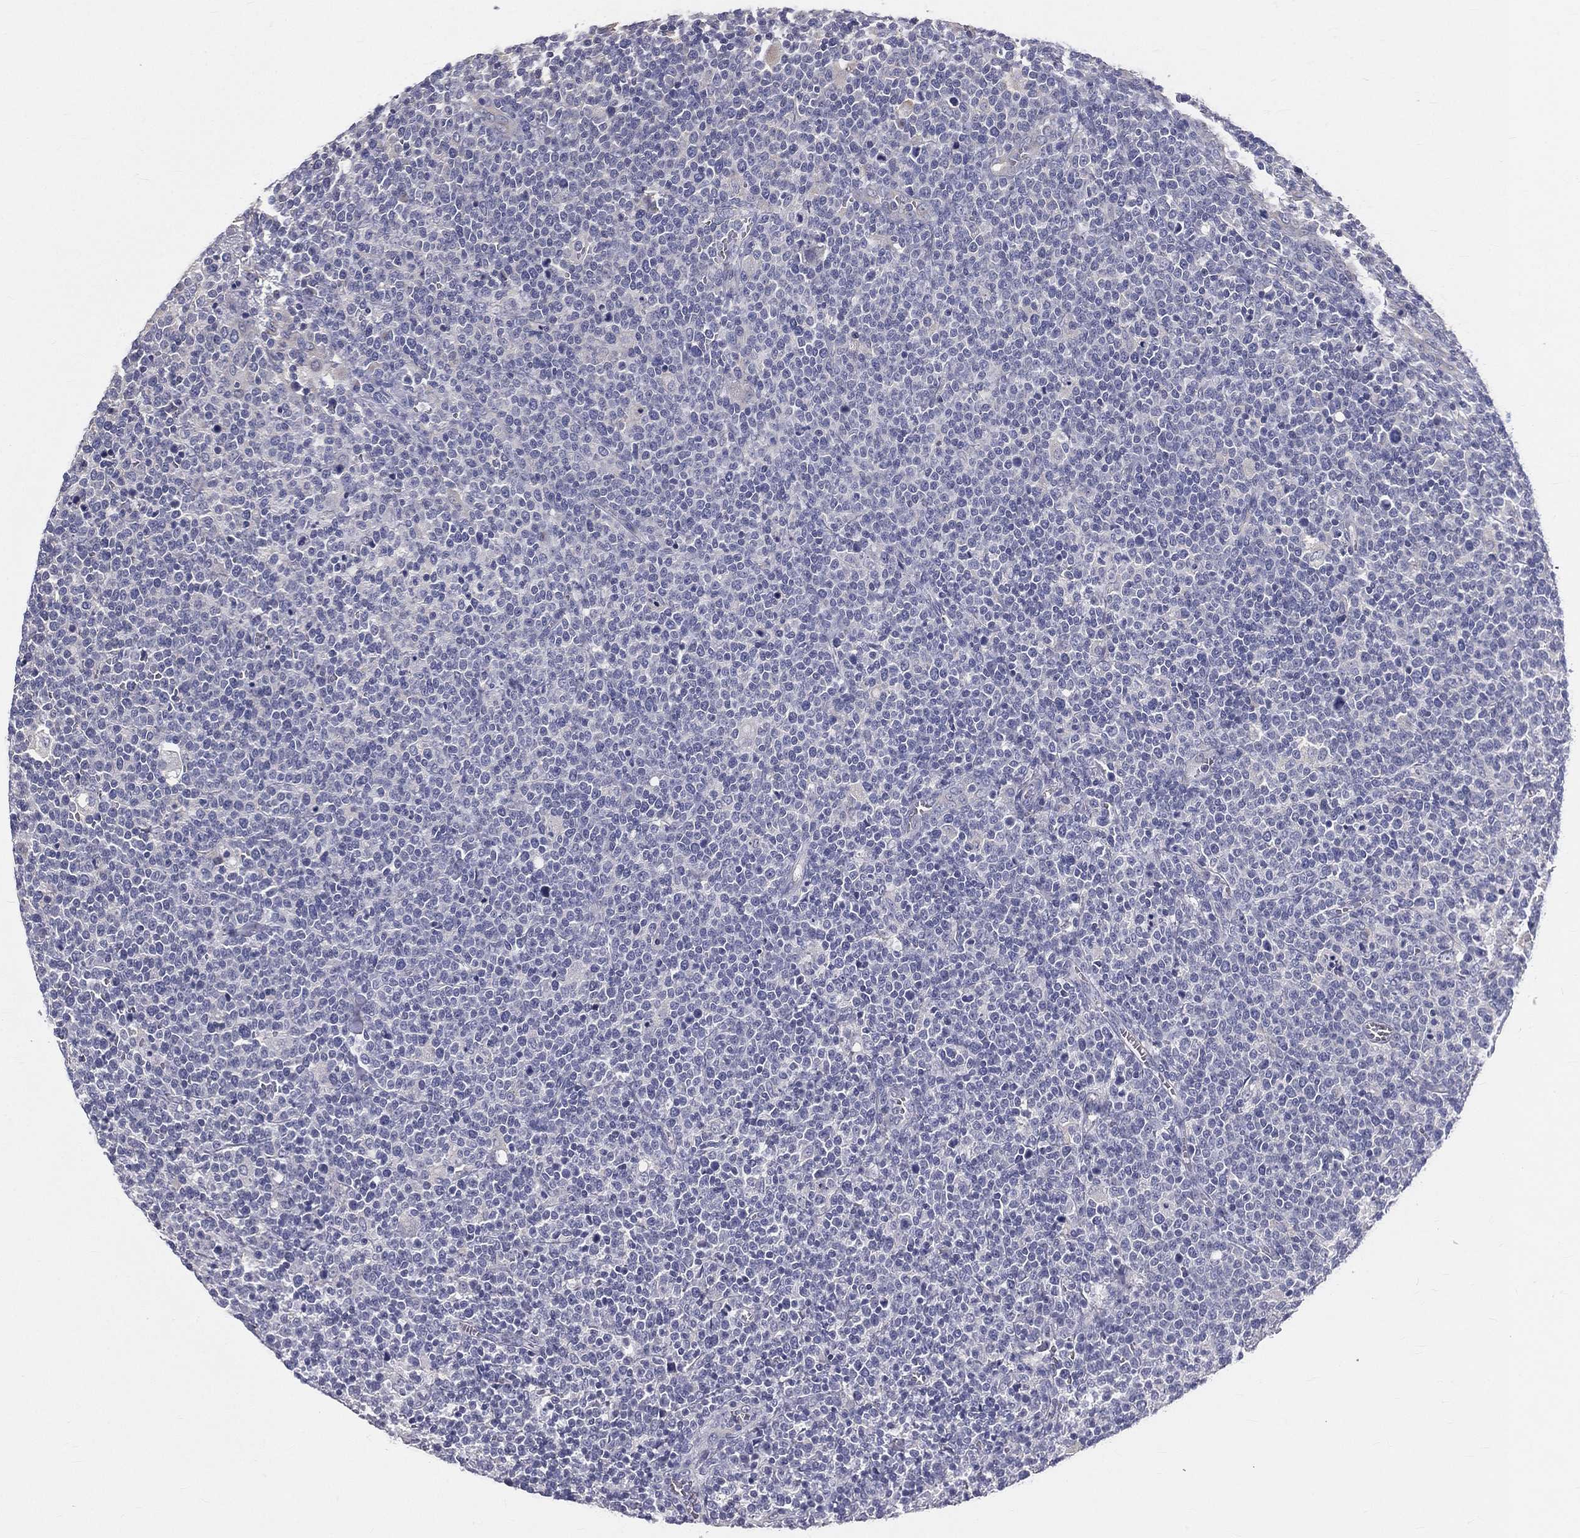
{"staining": {"intensity": "negative", "quantity": "none", "location": "none"}, "tissue": "lymphoma", "cell_type": "Tumor cells", "image_type": "cancer", "snomed": [{"axis": "morphology", "description": "Malignant lymphoma, non-Hodgkin's type, High grade"}, {"axis": "topography", "description": "Lymph node"}], "caption": "A high-resolution micrograph shows immunohistochemistry staining of lymphoma, which displays no significant expression in tumor cells.", "gene": "MUC13", "patient": {"sex": "male", "age": 61}}